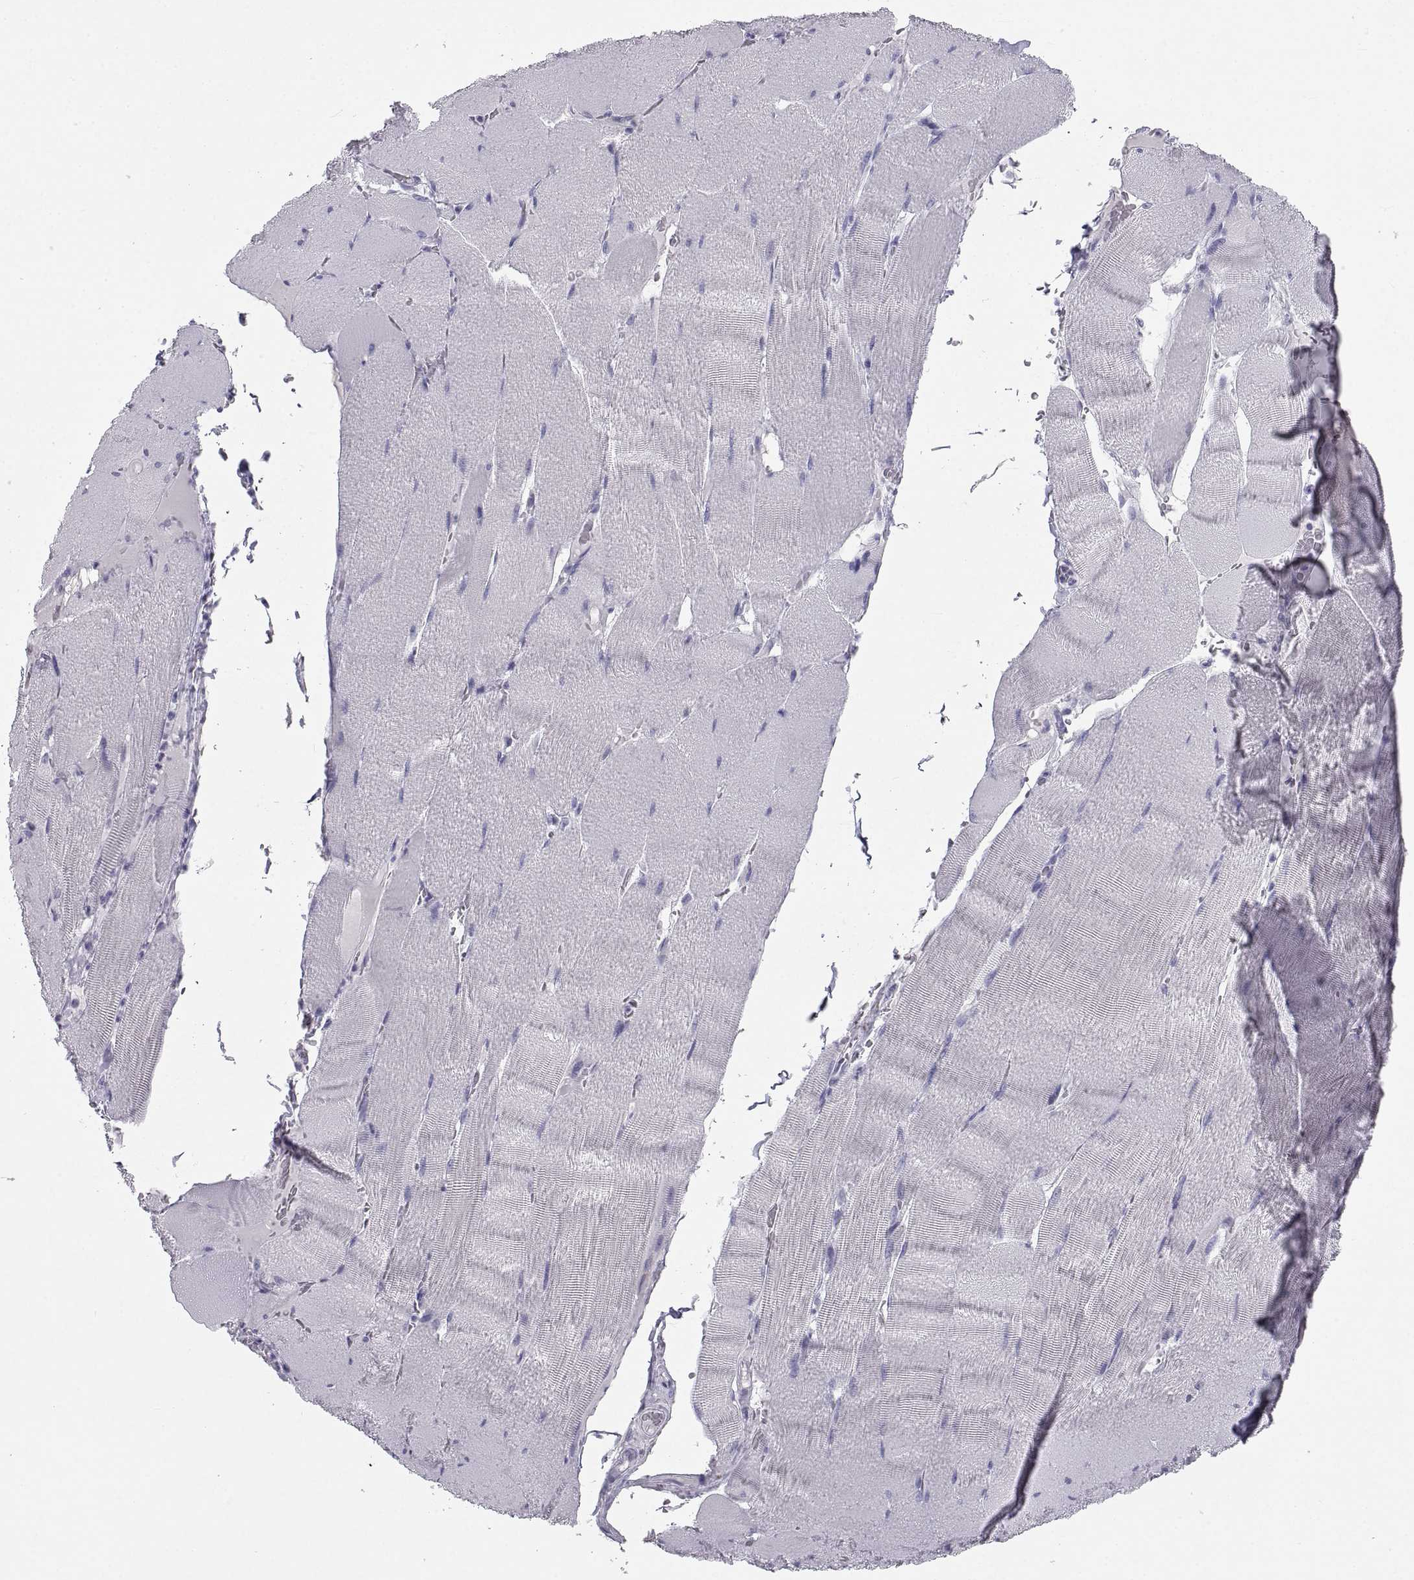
{"staining": {"intensity": "negative", "quantity": "none", "location": "none"}, "tissue": "skeletal muscle", "cell_type": "Myocytes", "image_type": "normal", "snomed": [{"axis": "morphology", "description": "Normal tissue, NOS"}, {"axis": "topography", "description": "Skeletal muscle"}], "caption": "Immunohistochemistry (IHC) image of benign skeletal muscle: human skeletal muscle stained with DAB (3,3'-diaminobenzidine) reveals no significant protein staining in myocytes. Nuclei are stained in blue.", "gene": "PCSK1N", "patient": {"sex": "male", "age": 56}}